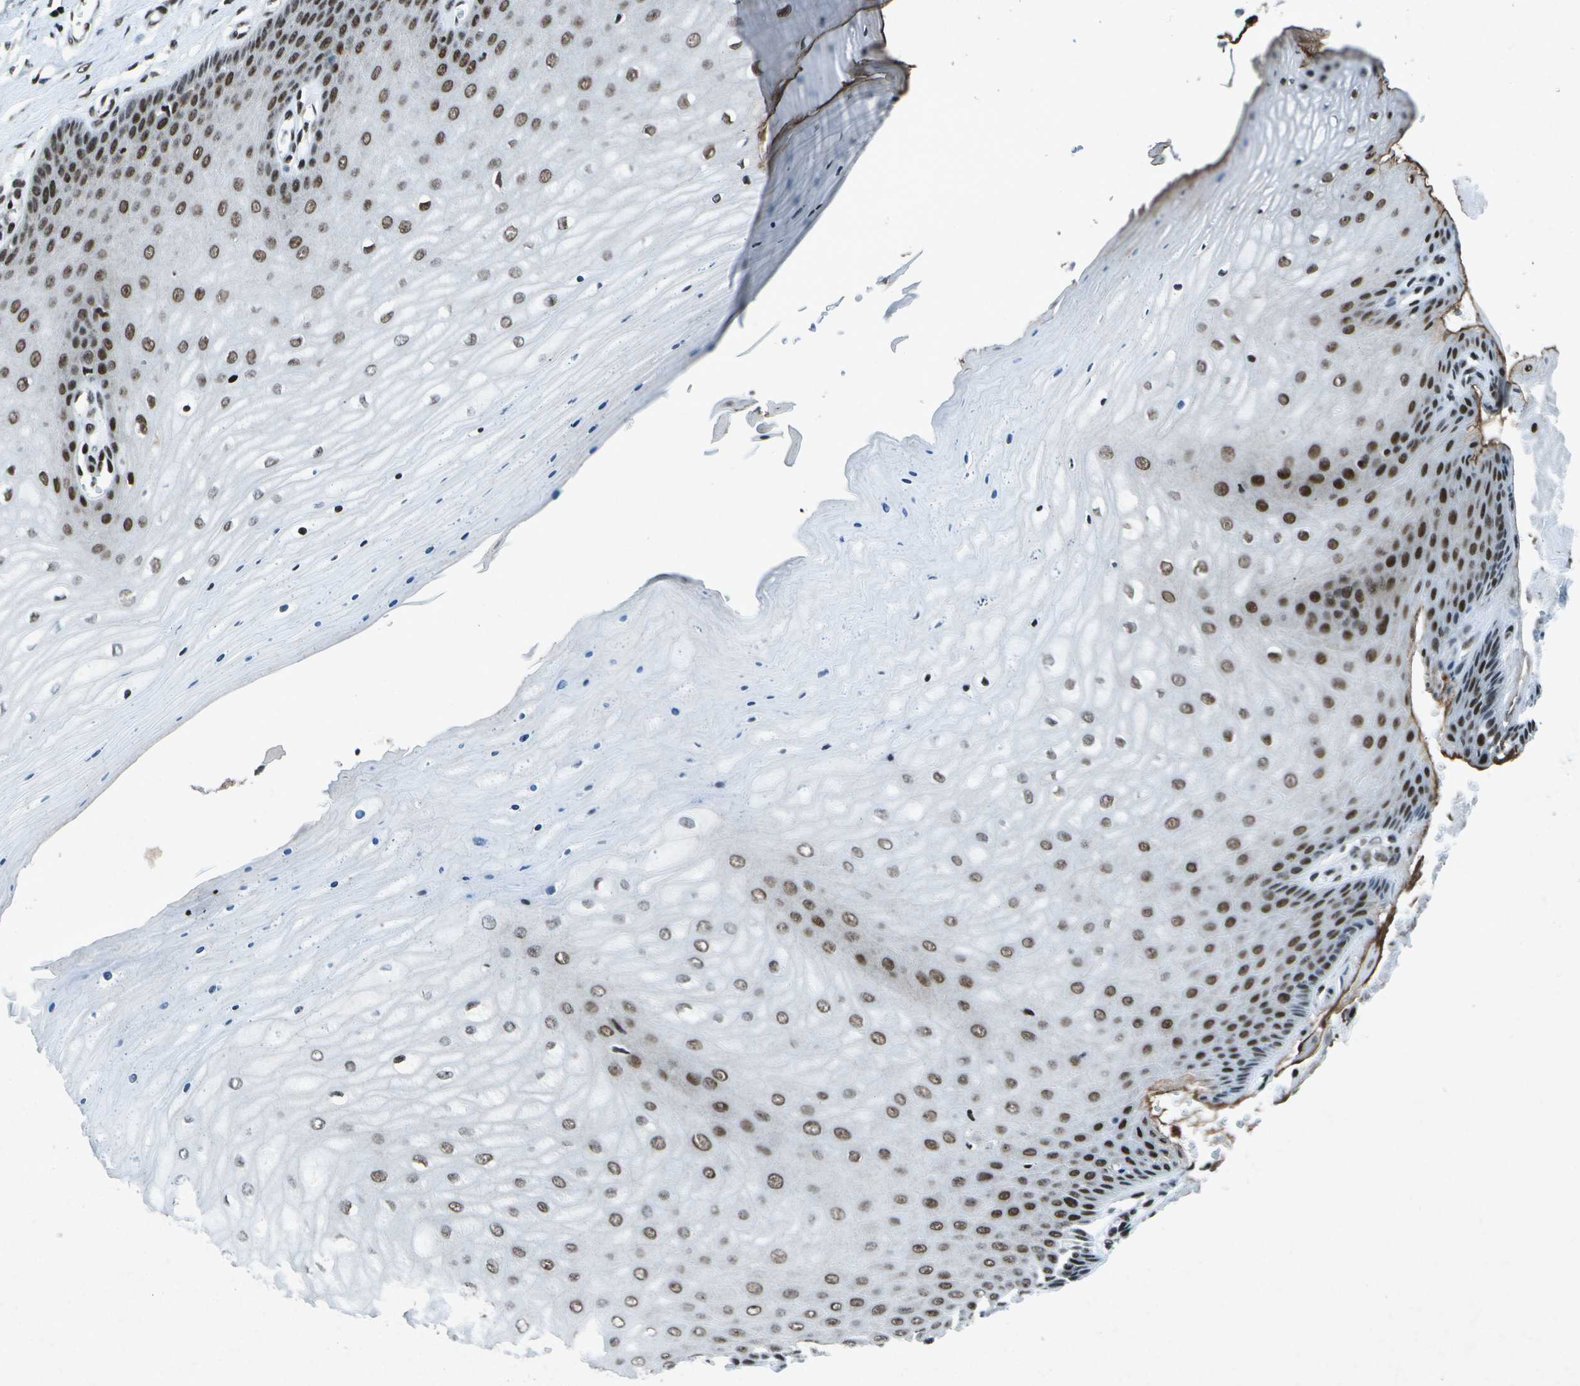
{"staining": {"intensity": "strong", "quantity": ">75%", "location": "nuclear"}, "tissue": "cervix", "cell_type": "Glandular cells", "image_type": "normal", "snomed": [{"axis": "morphology", "description": "Normal tissue, NOS"}, {"axis": "topography", "description": "Cervix"}], "caption": "High-power microscopy captured an IHC image of normal cervix, revealing strong nuclear staining in approximately >75% of glandular cells.", "gene": "MTA2", "patient": {"sex": "female", "age": 55}}